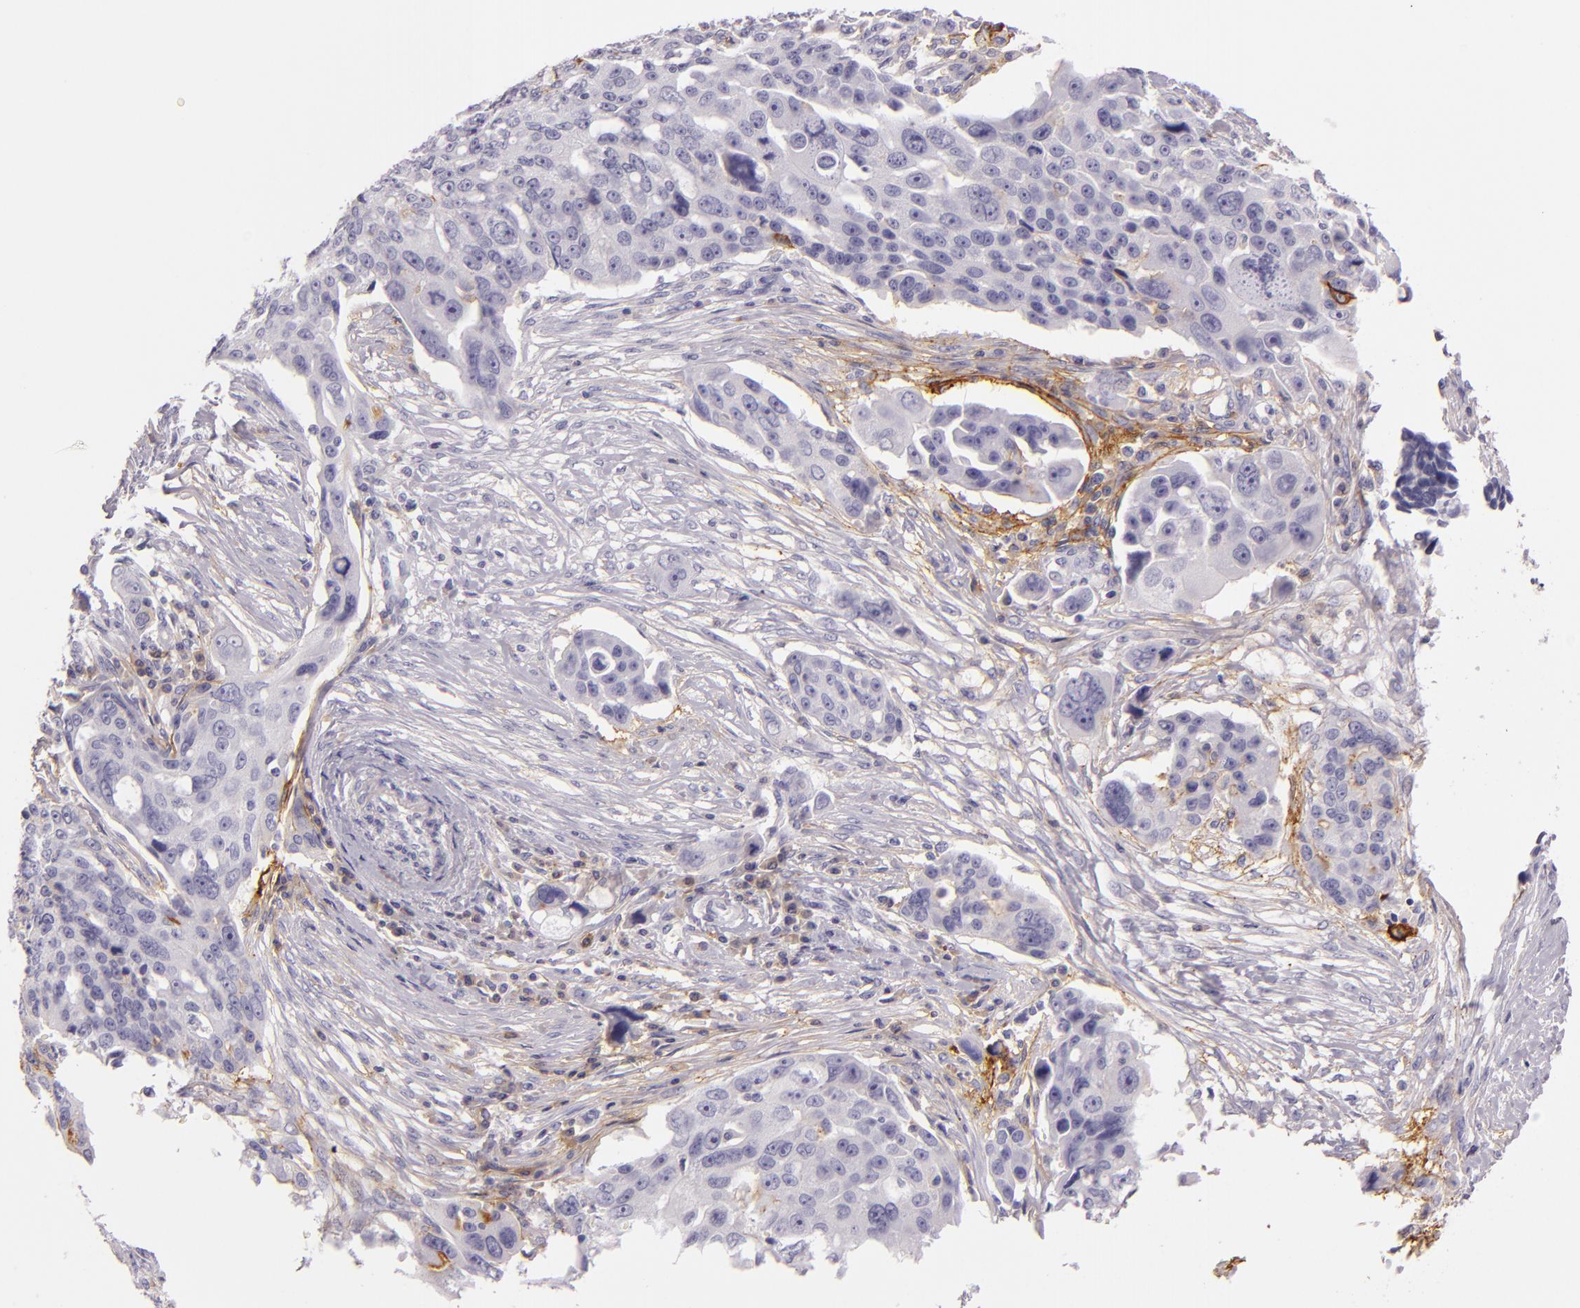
{"staining": {"intensity": "moderate", "quantity": "<25%", "location": "cytoplasmic/membranous"}, "tissue": "ovarian cancer", "cell_type": "Tumor cells", "image_type": "cancer", "snomed": [{"axis": "morphology", "description": "Carcinoma, endometroid"}, {"axis": "topography", "description": "Ovary"}], "caption": "Immunohistochemistry (IHC) (DAB (3,3'-diaminobenzidine)) staining of endometroid carcinoma (ovarian) shows moderate cytoplasmic/membranous protein expression in about <25% of tumor cells.", "gene": "ICAM1", "patient": {"sex": "female", "age": 75}}